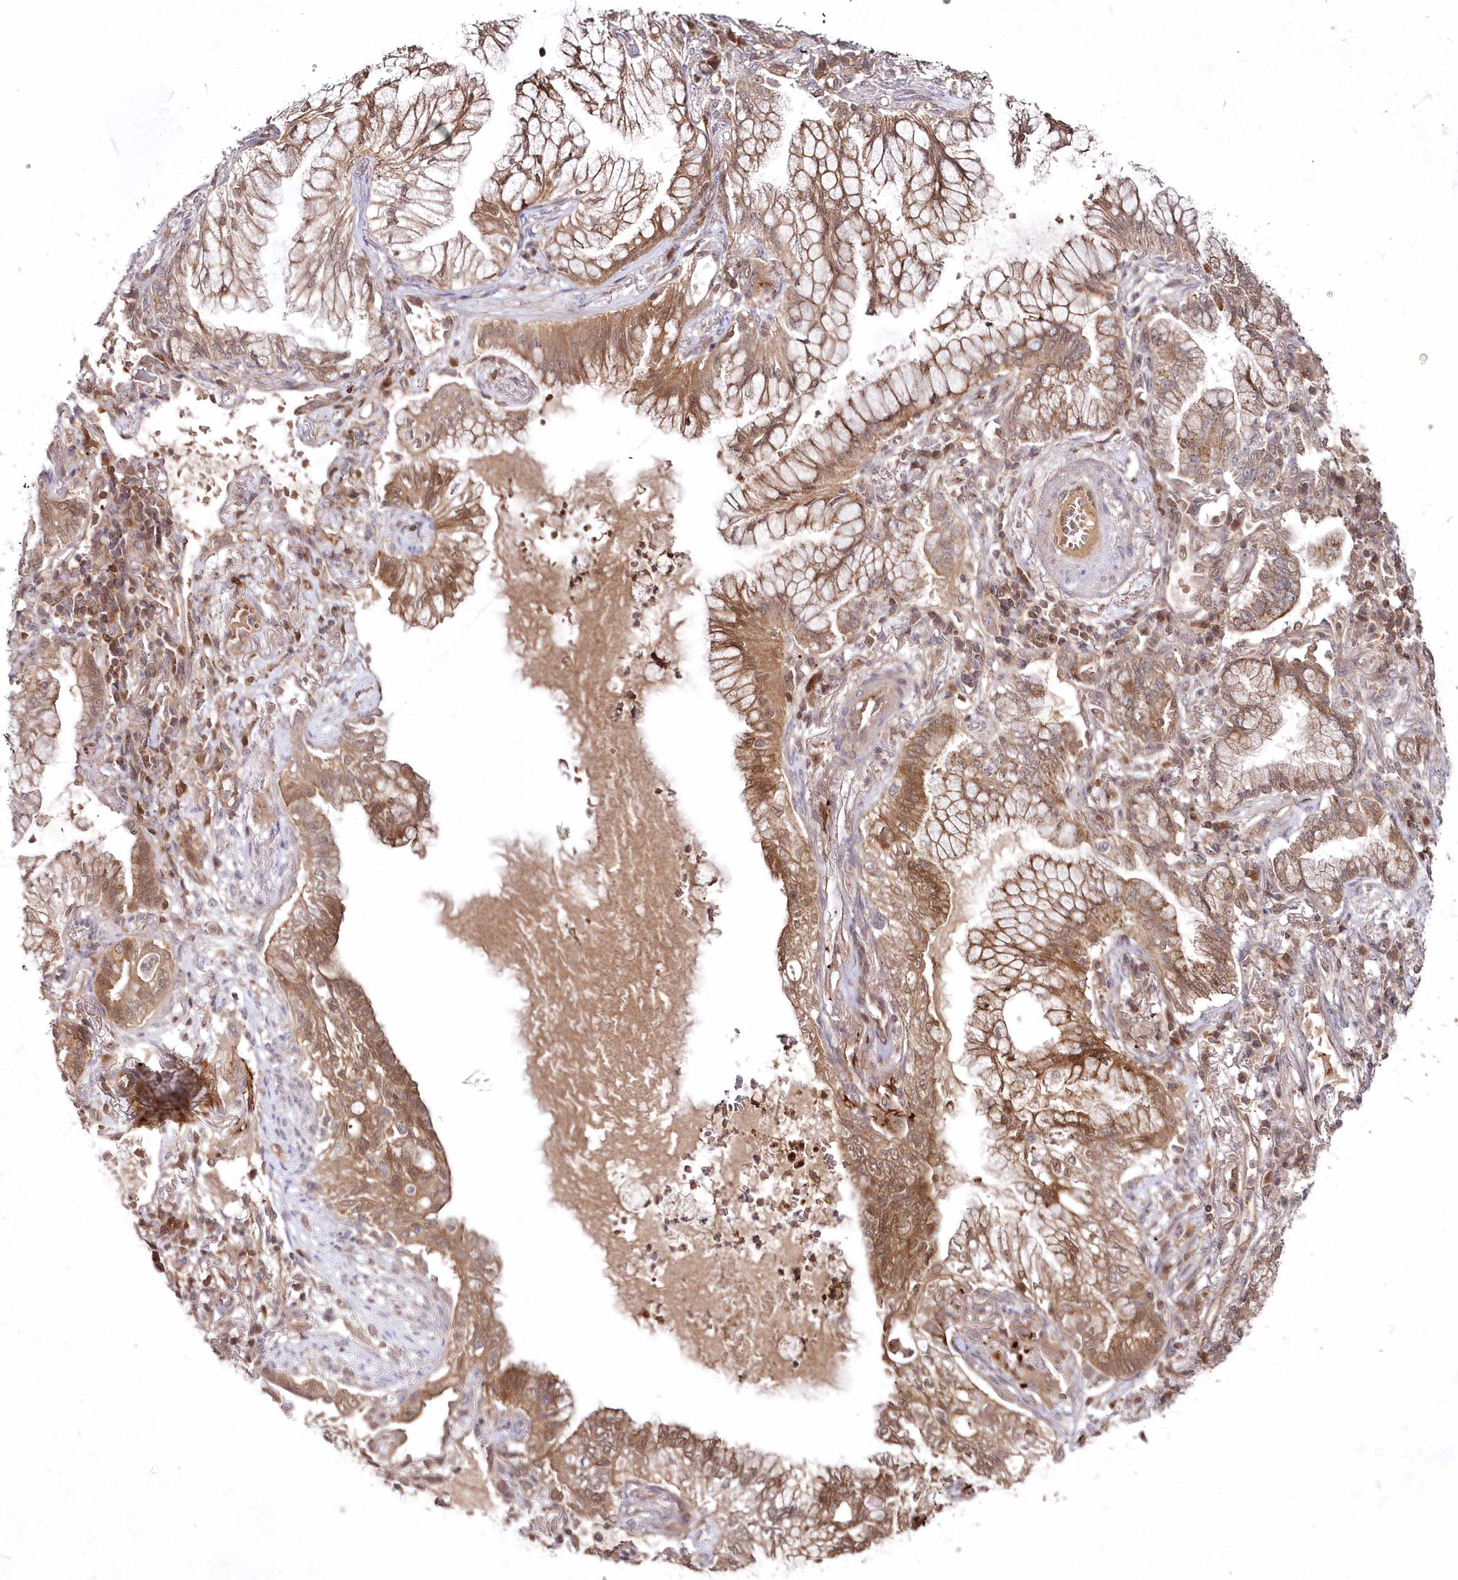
{"staining": {"intensity": "moderate", "quantity": ">75%", "location": "cytoplasmic/membranous"}, "tissue": "lung cancer", "cell_type": "Tumor cells", "image_type": "cancer", "snomed": [{"axis": "morphology", "description": "Adenocarcinoma, NOS"}, {"axis": "topography", "description": "Lung"}], "caption": "High-power microscopy captured an IHC histopathology image of lung cancer, revealing moderate cytoplasmic/membranous positivity in approximately >75% of tumor cells. The staining was performed using DAB to visualize the protein expression in brown, while the nuclei were stained in blue with hematoxylin (Magnification: 20x).", "gene": "IMPA1", "patient": {"sex": "female", "age": 70}}